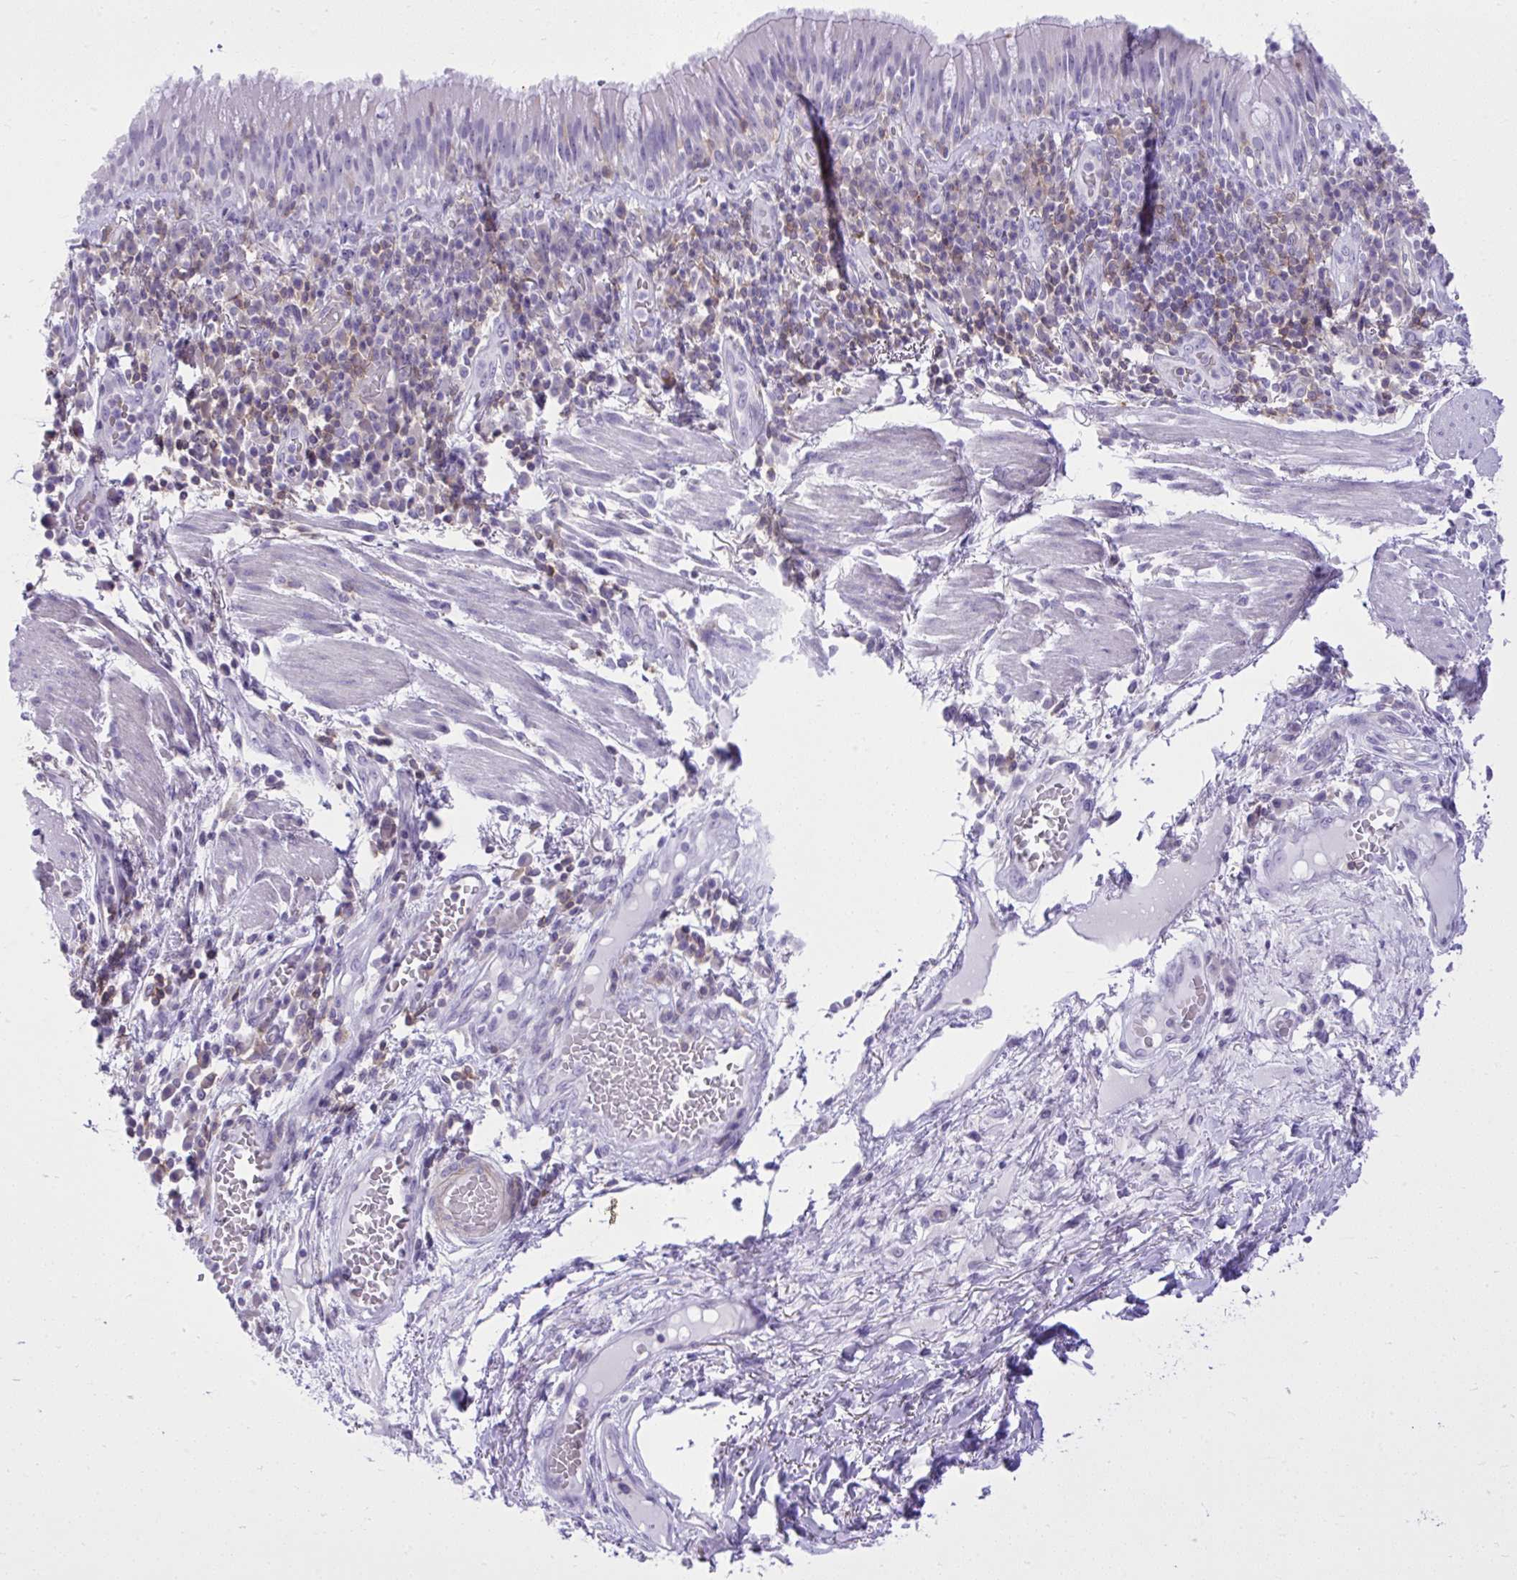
{"staining": {"intensity": "negative", "quantity": "none", "location": "none"}, "tissue": "bronchus", "cell_type": "Respiratory epithelial cells", "image_type": "normal", "snomed": [{"axis": "morphology", "description": "Normal tissue, NOS"}, {"axis": "topography", "description": "Cartilage tissue"}, {"axis": "topography", "description": "Bronchus"}], "caption": "Respiratory epithelial cells show no significant protein positivity in benign bronchus. (DAB immunohistochemistry (IHC) visualized using brightfield microscopy, high magnification).", "gene": "GPRIN3", "patient": {"sex": "male", "age": 56}}